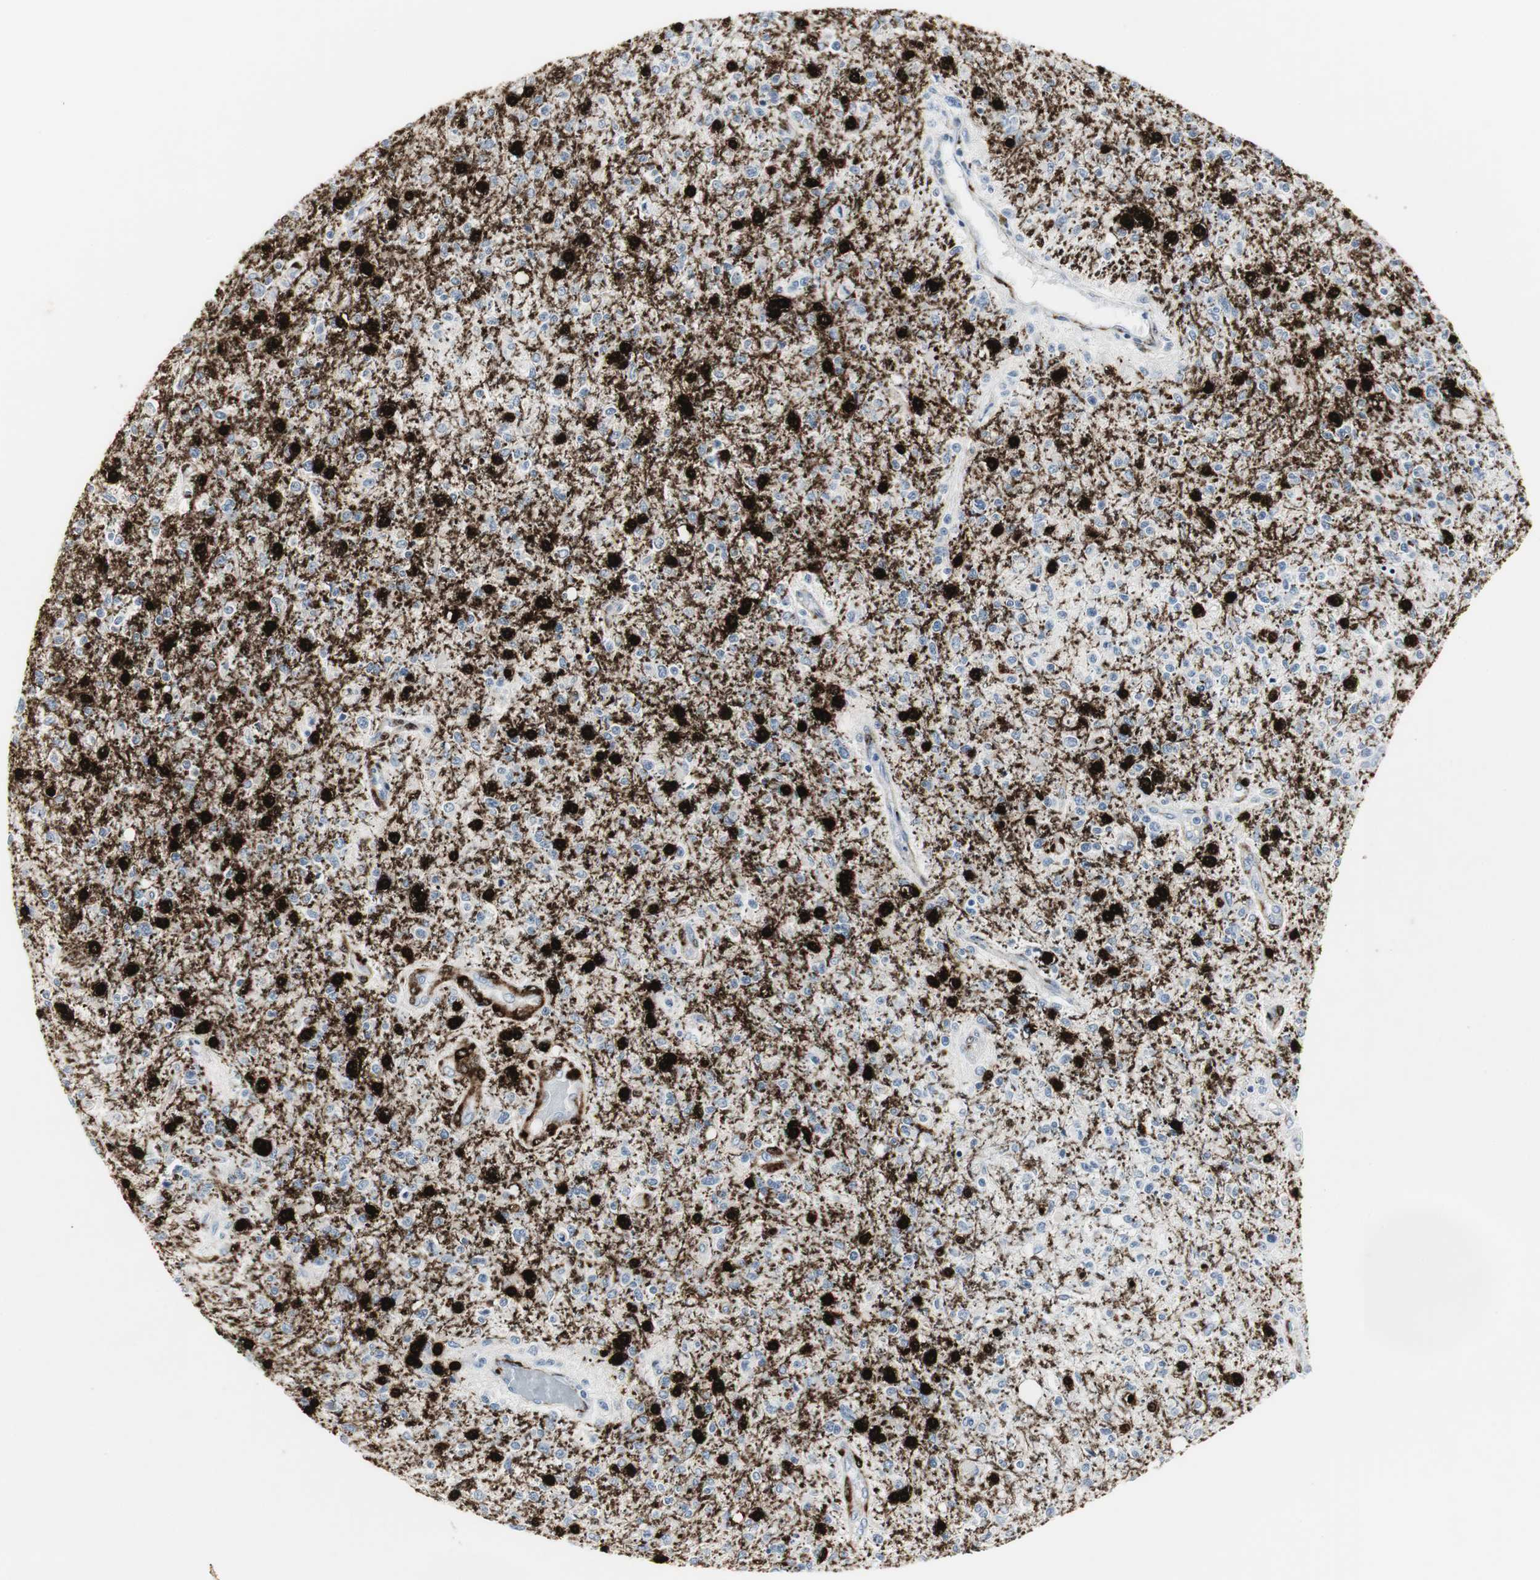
{"staining": {"intensity": "strong", "quantity": "25%-75%", "location": "cytoplasmic/membranous,nuclear"}, "tissue": "glioma", "cell_type": "Tumor cells", "image_type": "cancer", "snomed": [{"axis": "morphology", "description": "Glioma, malignant, High grade"}, {"axis": "topography", "description": "Cerebral cortex"}], "caption": "Protein analysis of malignant glioma (high-grade) tissue demonstrates strong cytoplasmic/membranous and nuclear expression in about 25%-75% of tumor cells.", "gene": "PPP1R14A", "patient": {"sex": "male", "age": 76}}